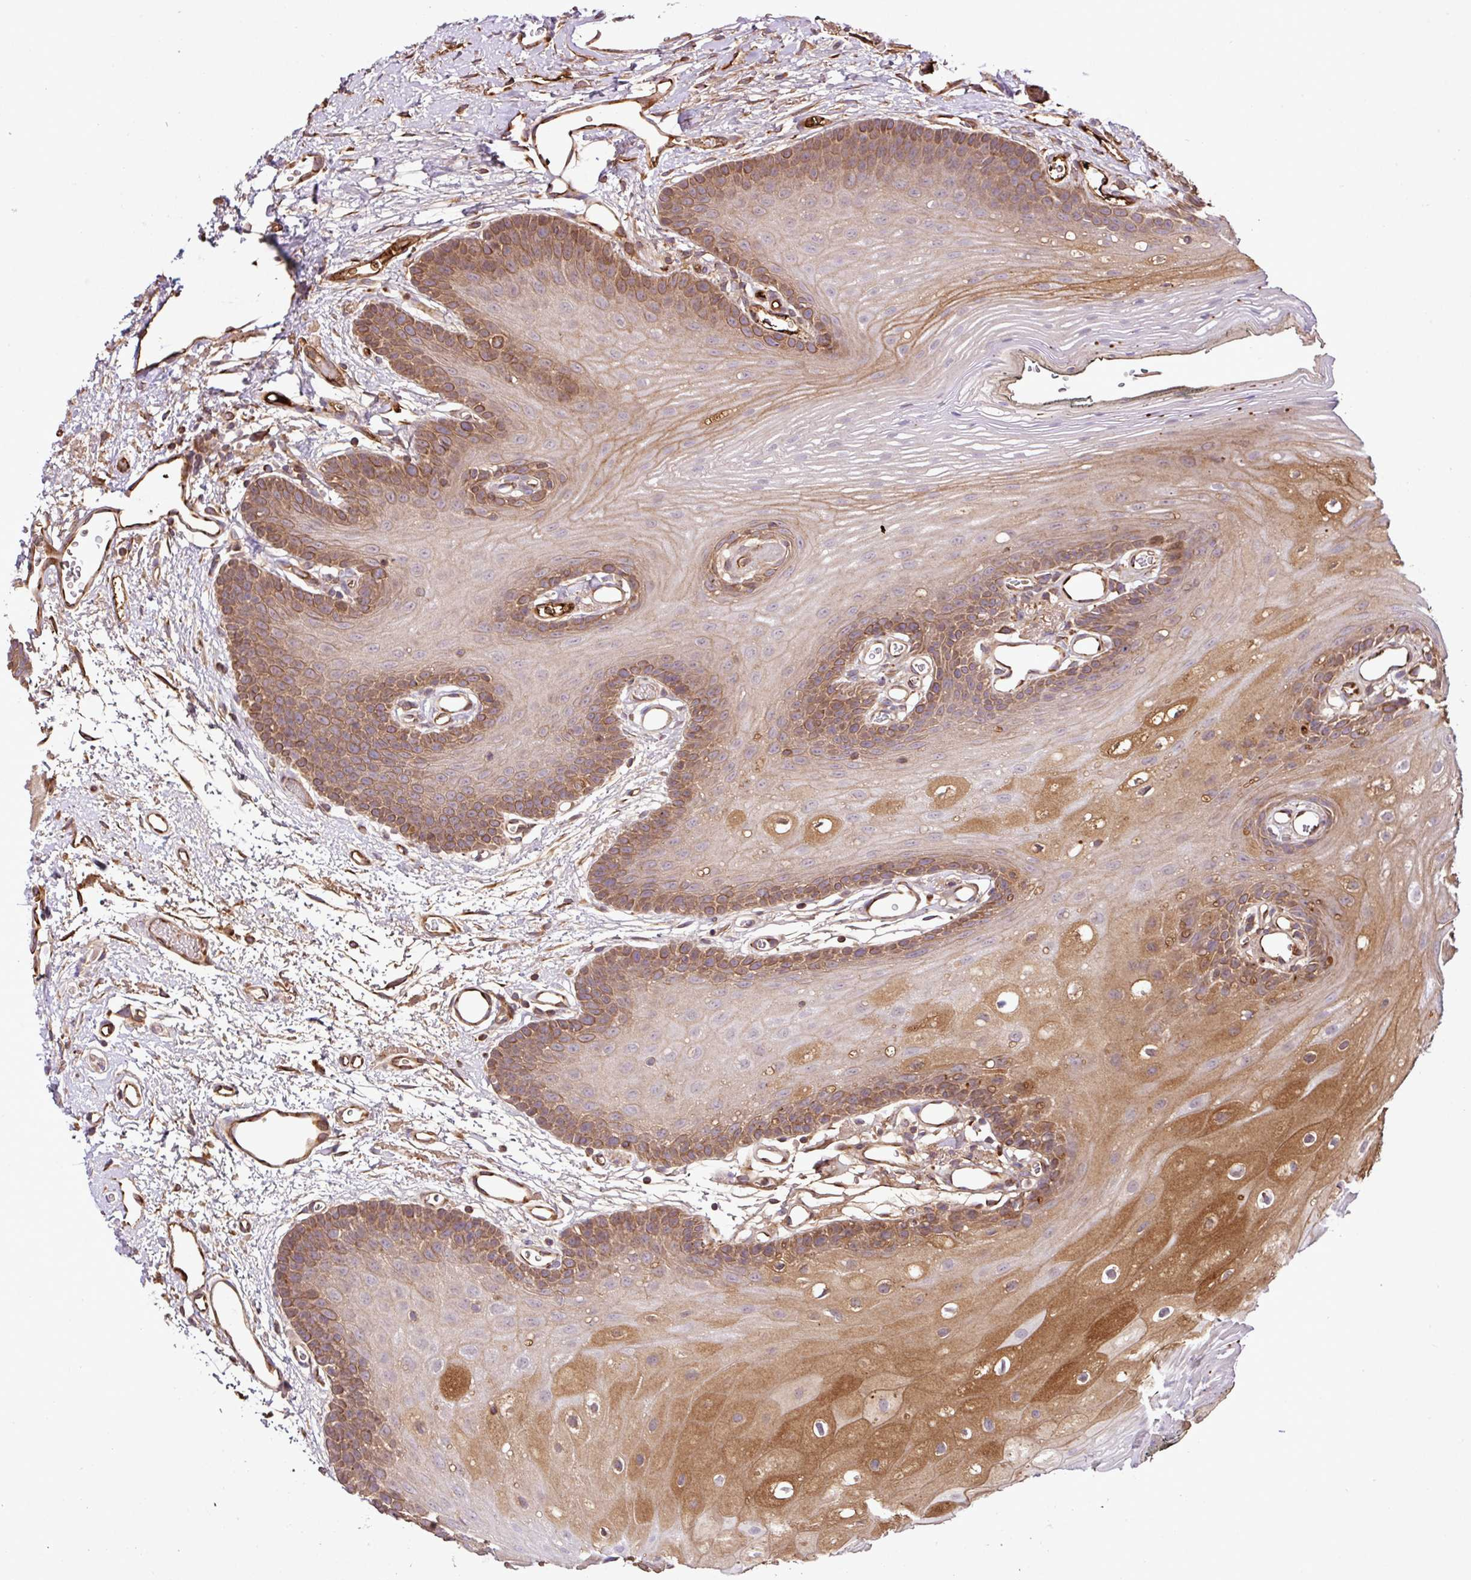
{"staining": {"intensity": "moderate", "quantity": "25%-75%", "location": "cytoplasmic/membranous"}, "tissue": "oral mucosa", "cell_type": "Squamous epithelial cells", "image_type": "normal", "snomed": [{"axis": "morphology", "description": "Normal tissue, NOS"}, {"axis": "morphology", "description": "Squamous cell carcinoma, NOS"}, {"axis": "topography", "description": "Oral tissue"}, {"axis": "topography", "description": "Head-Neck"}], "caption": "Normal oral mucosa demonstrates moderate cytoplasmic/membranous positivity in approximately 25%-75% of squamous epithelial cells.", "gene": "ZNF266", "patient": {"sex": "female", "age": 81}}